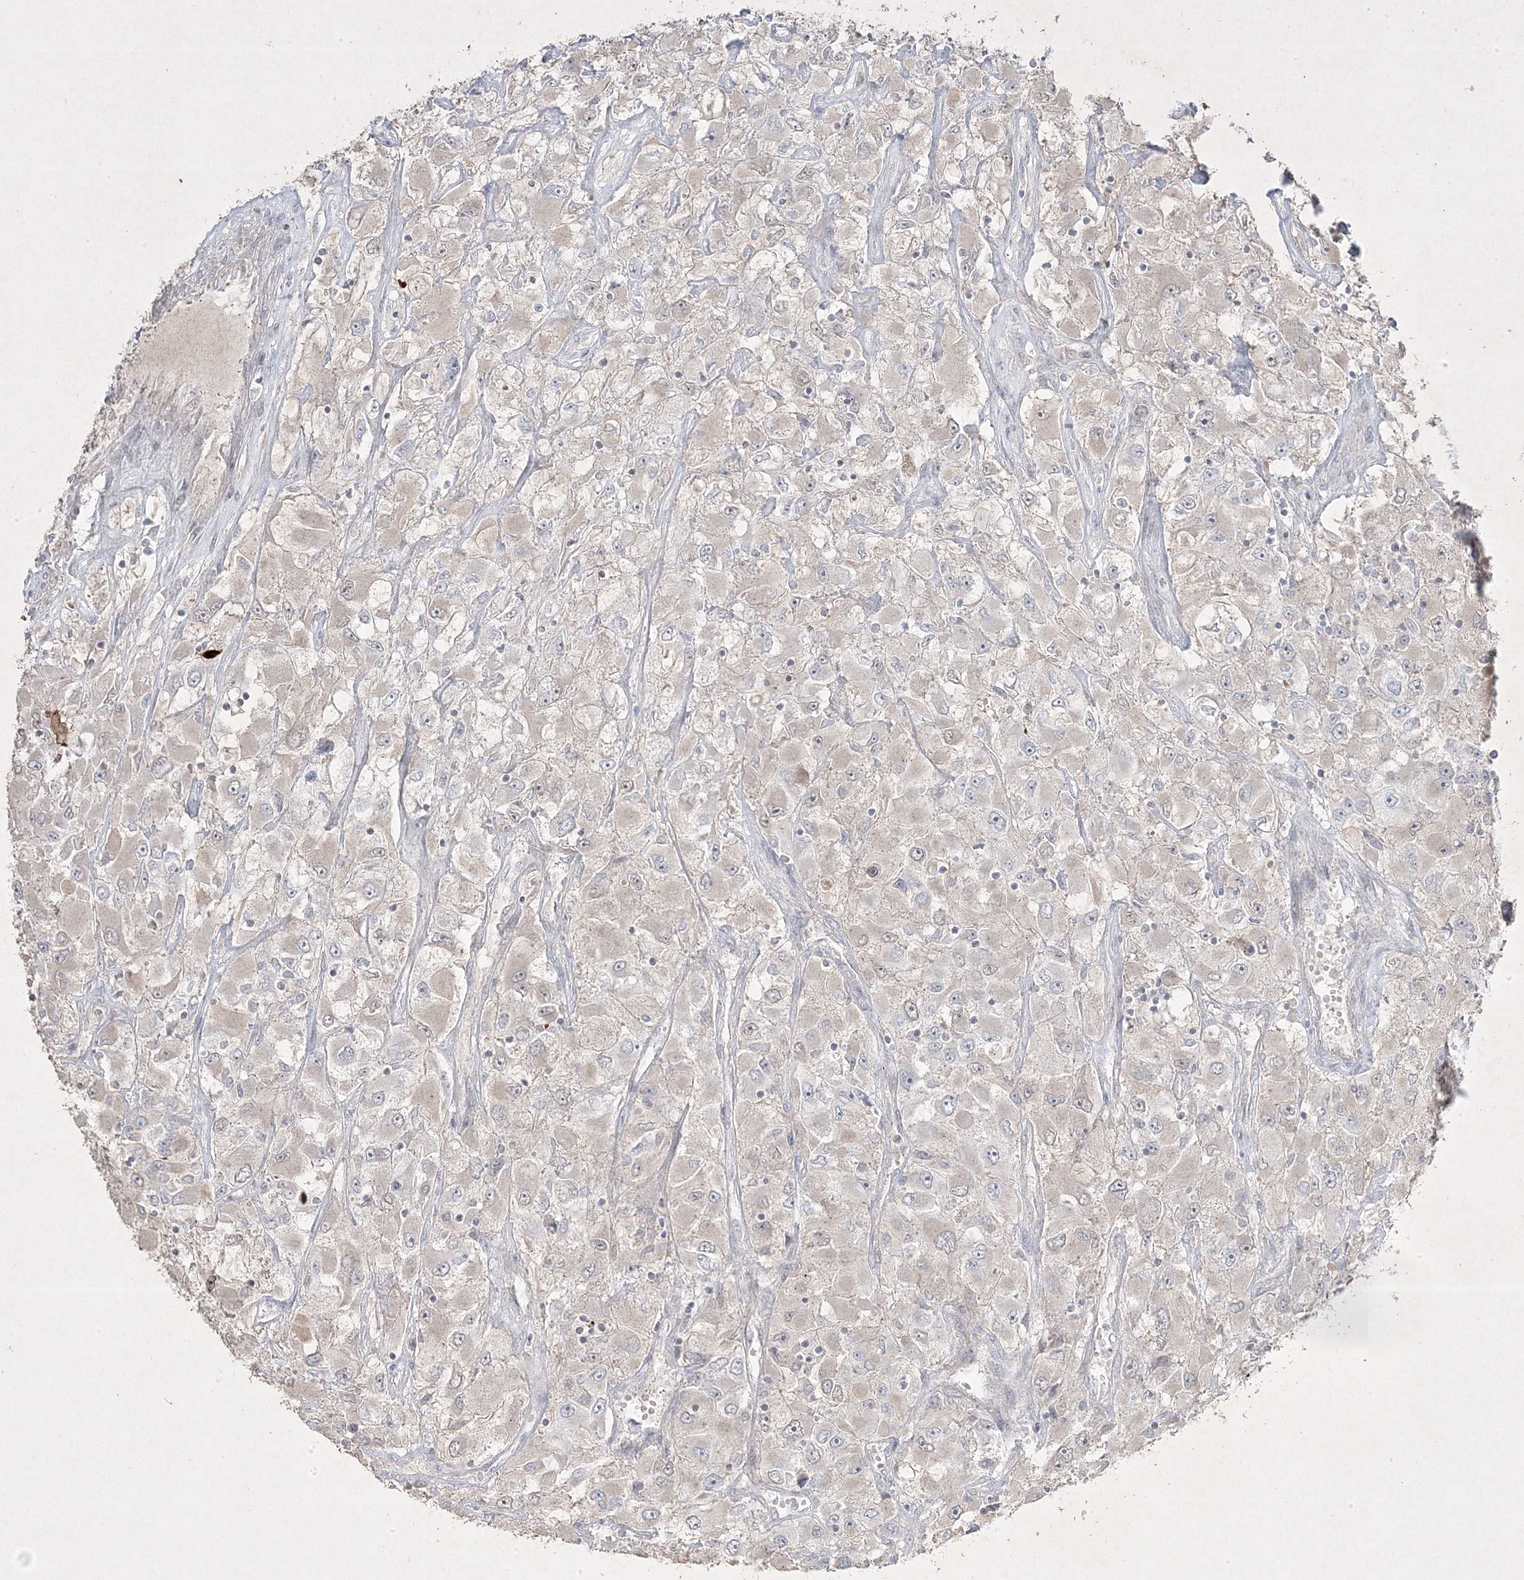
{"staining": {"intensity": "negative", "quantity": "none", "location": "none"}, "tissue": "renal cancer", "cell_type": "Tumor cells", "image_type": "cancer", "snomed": [{"axis": "morphology", "description": "Adenocarcinoma, NOS"}, {"axis": "topography", "description": "Kidney"}], "caption": "Micrograph shows no protein staining in tumor cells of renal adenocarcinoma tissue. The staining is performed using DAB brown chromogen with nuclei counter-stained in using hematoxylin.", "gene": "RGL4", "patient": {"sex": "female", "age": 52}}